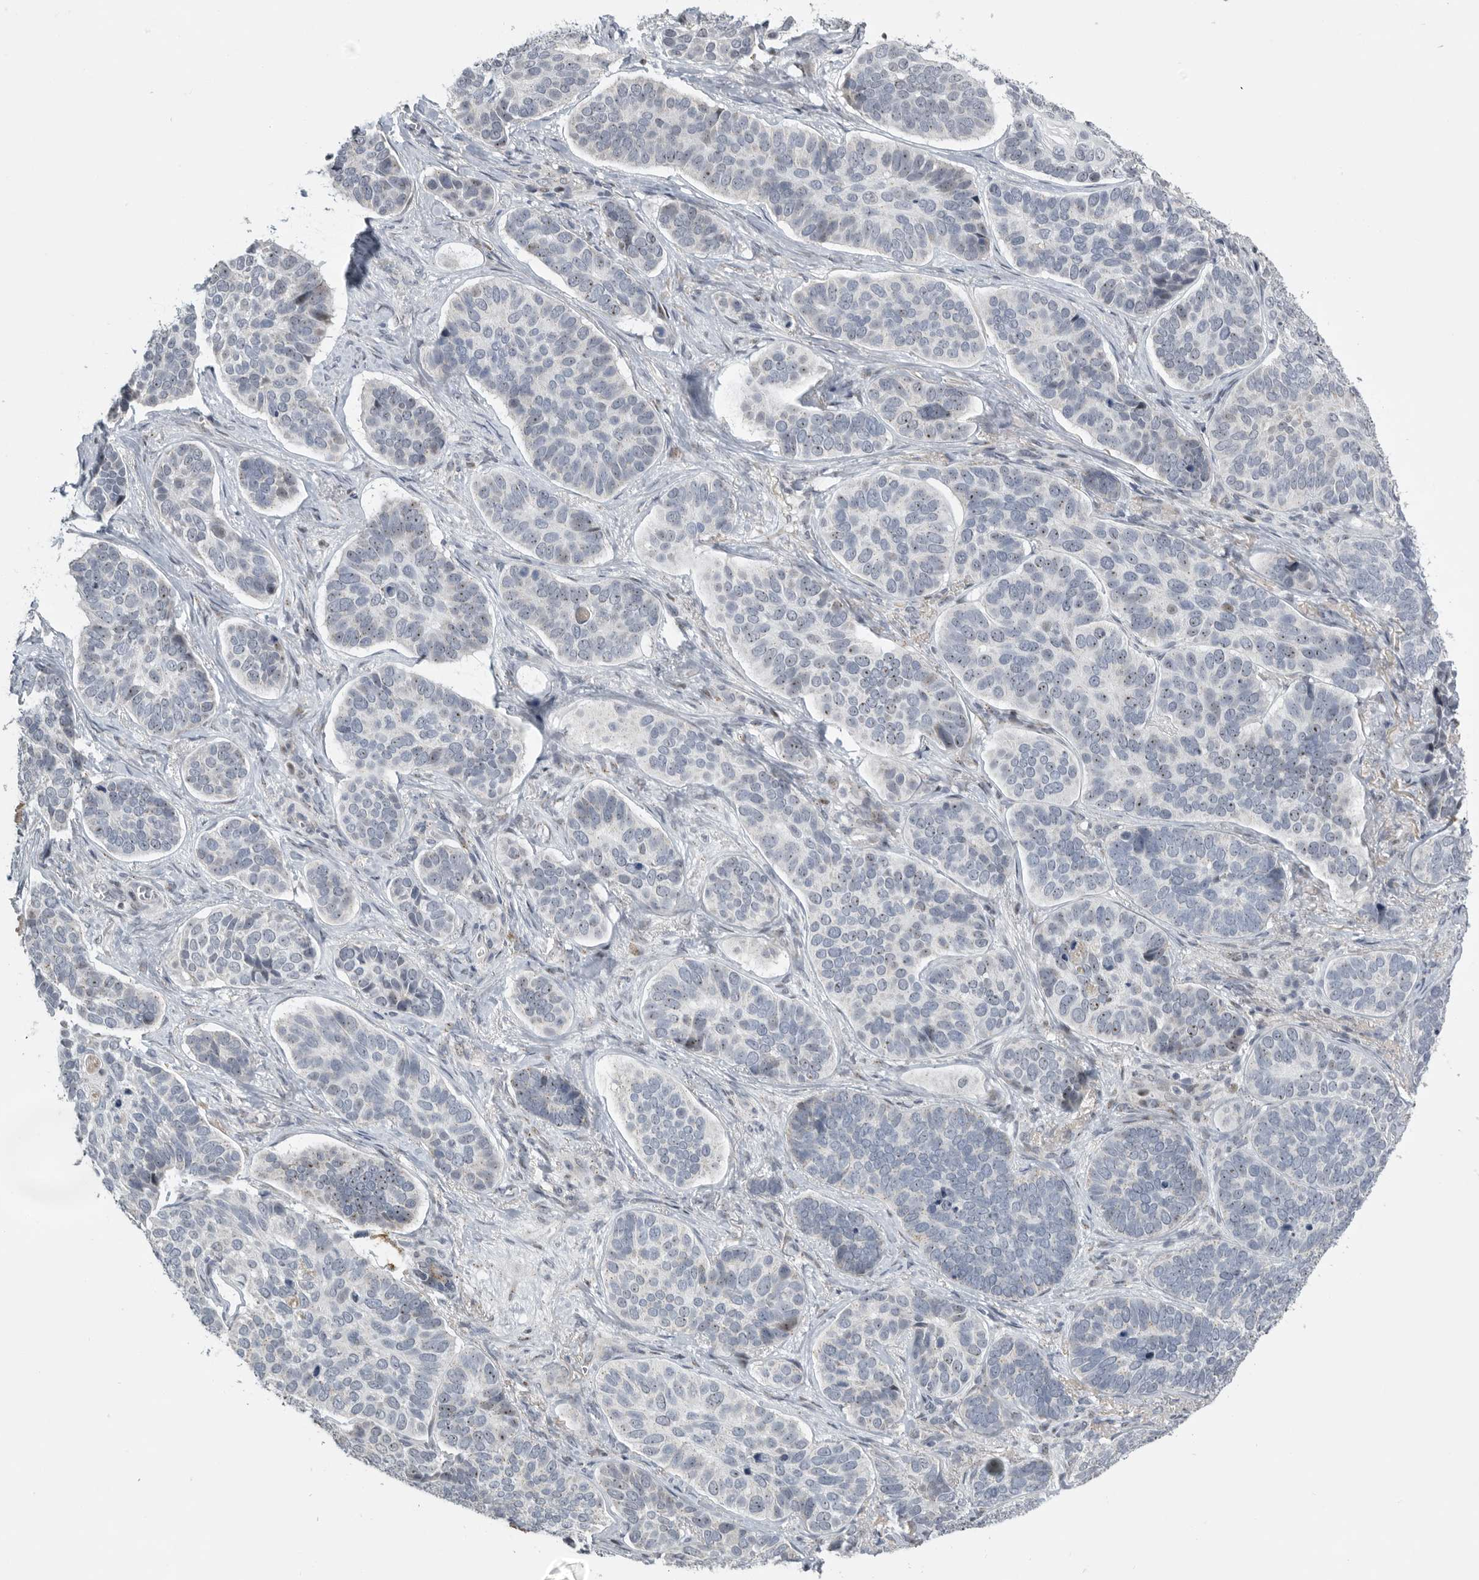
{"staining": {"intensity": "moderate", "quantity": "<25%", "location": "nuclear"}, "tissue": "skin cancer", "cell_type": "Tumor cells", "image_type": "cancer", "snomed": [{"axis": "morphology", "description": "Basal cell carcinoma"}, {"axis": "topography", "description": "Skin"}], "caption": "Immunohistochemical staining of human skin cancer reveals moderate nuclear protein staining in approximately <25% of tumor cells.", "gene": "PCMTD1", "patient": {"sex": "male", "age": 62}}